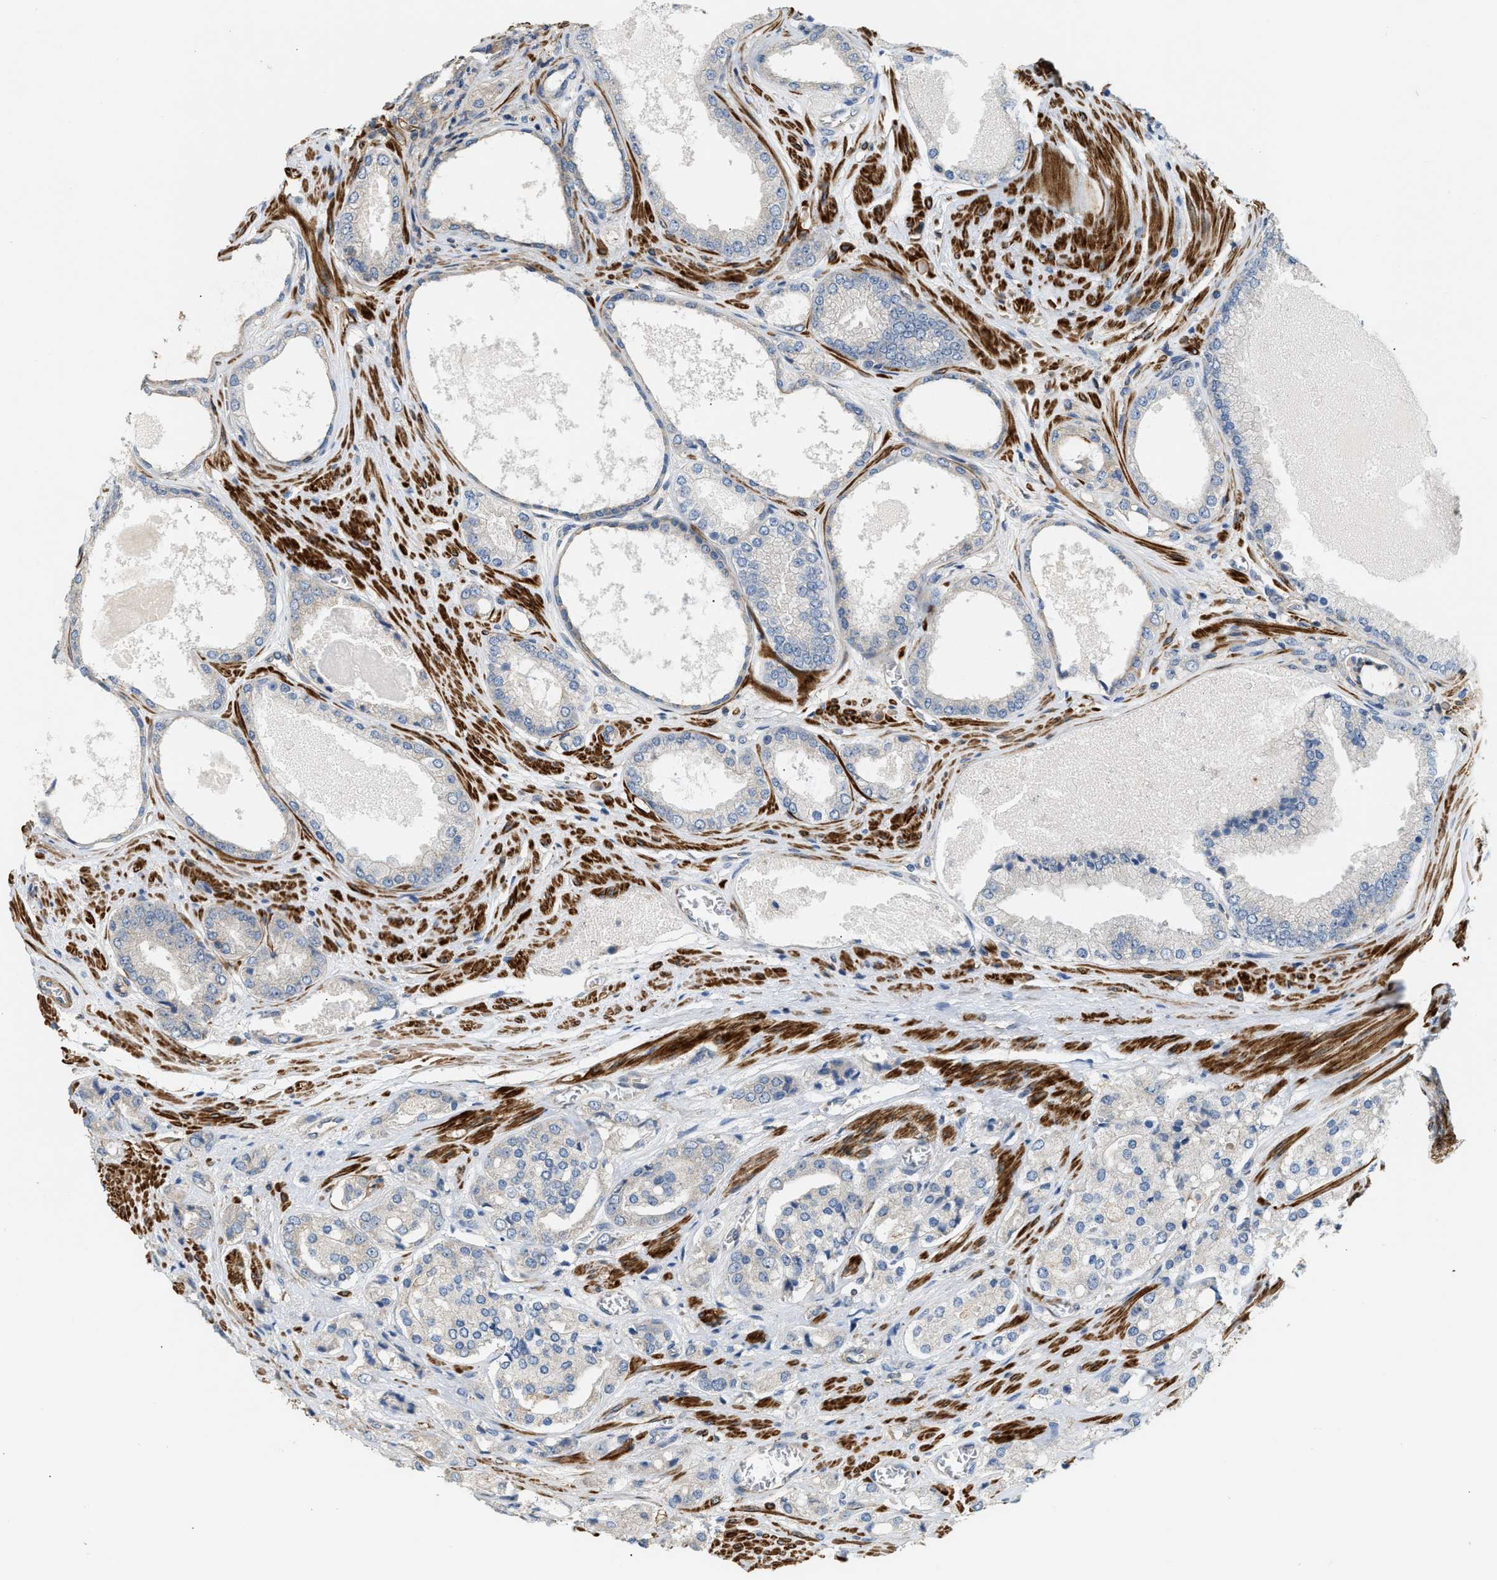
{"staining": {"intensity": "negative", "quantity": "none", "location": "none"}, "tissue": "prostate cancer", "cell_type": "Tumor cells", "image_type": "cancer", "snomed": [{"axis": "morphology", "description": "Adenocarcinoma, High grade"}, {"axis": "topography", "description": "Prostate"}], "caption": "High power microscopy micrograph of an immunohistochemistry (IHC) micrograph of adenocarcinoma (high-grade) (prostate), revealing no significant staining in tumor cells.", "gene": "BTN3A2", "patient": {"sex": "male", "age": 65}}